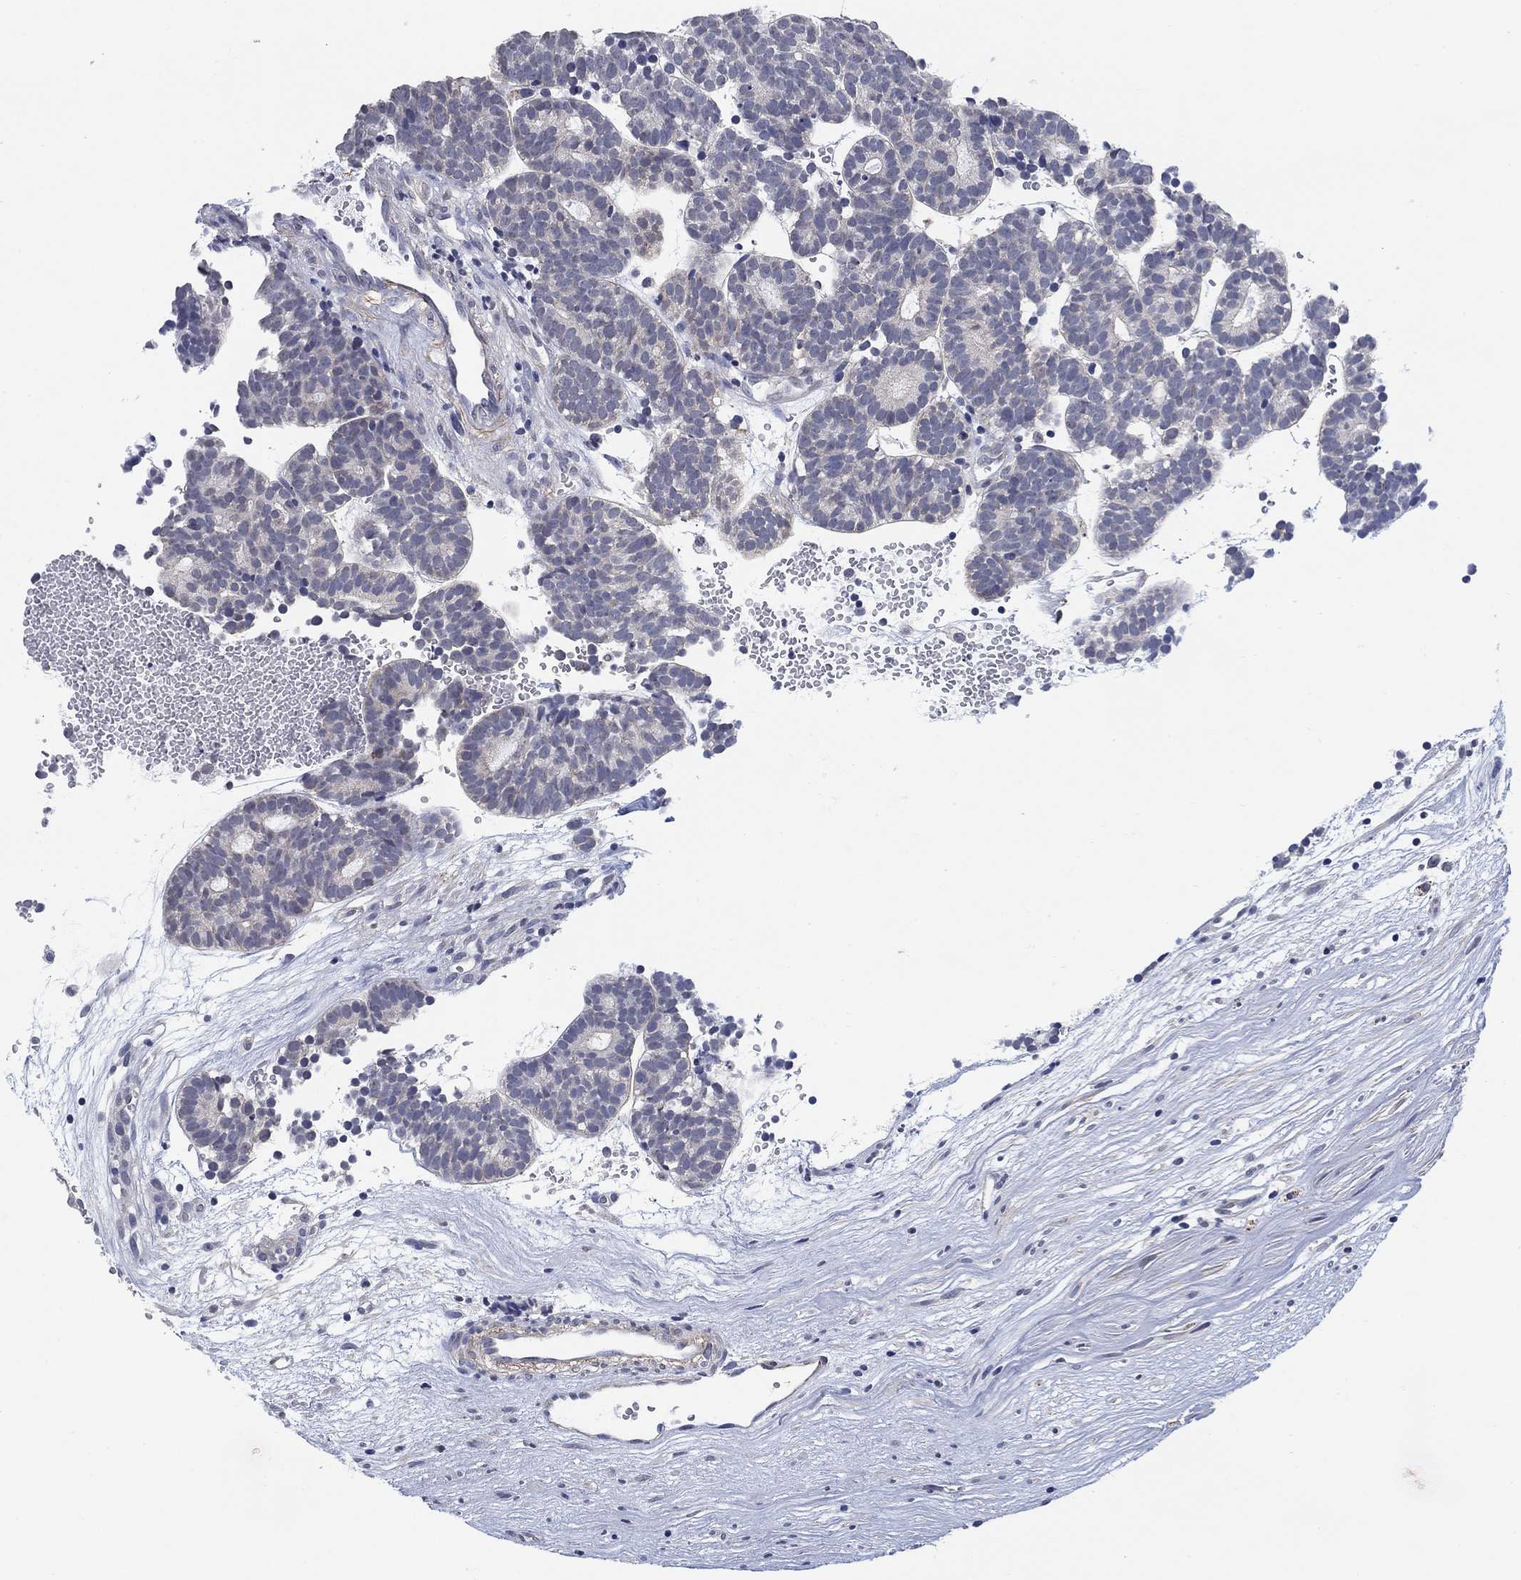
{"staining": {"intensity": "negative", "quantity": "none", "location": "none"}, "tissue": "head and neck cancer", "cell_type": "Tumor cells", "image_type": "cancer", "snomed": [{"axis": "morphology", "description": "Adenocarcinoma, NOS"}, {"axis": "topography", "description": "Head-Neck"}], "caption": "DAB immunohistochemical staining of head and neck cancer demonstrates no significant expression in tumor cells.", "gene": "OTUB2", "patient": {"sex": "female", "age": 81}}